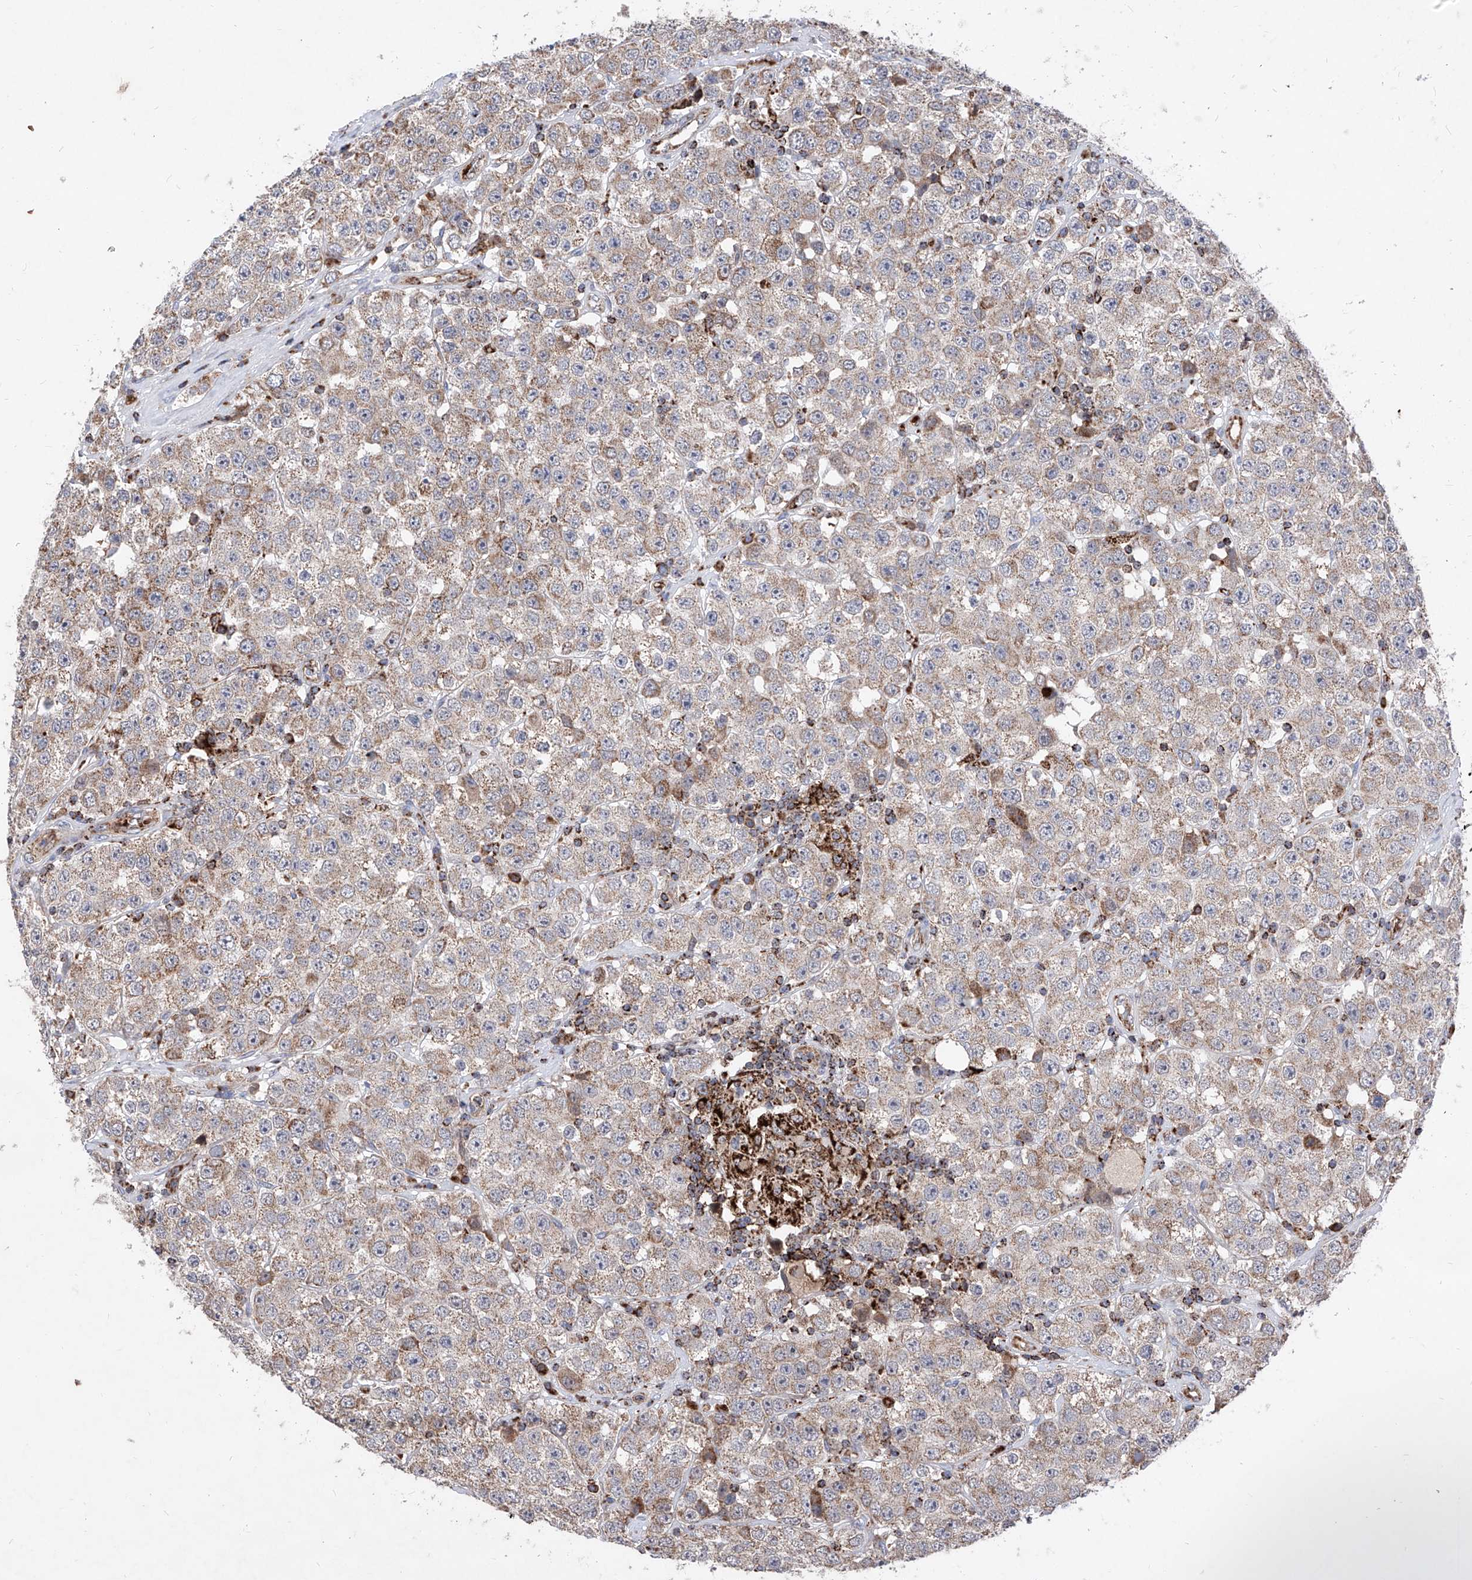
{"staining": {"intensity": "moderate", "quantity": ">75%", "location": "cytoplasmic/membranous"}, "tissue": "testis cancer", "cell_type": "Tumor cells", "image_type": "cancer", "snomed": [{"axis": "morphology", "description": "Seminoma, NOS"}, {"axis": "topography", "description": "Testis"}], "caption": "Tumor cells exhibit medium levels of moderate cytoplasmic/membranous staining in about >75% of cells in human testis seminoma. Immunohistochemistry stains the protein of interest in brown and the nuclei are stained blue.", "gene": "SEMA6A", "patient": {"sex": "male", "age": 28}}